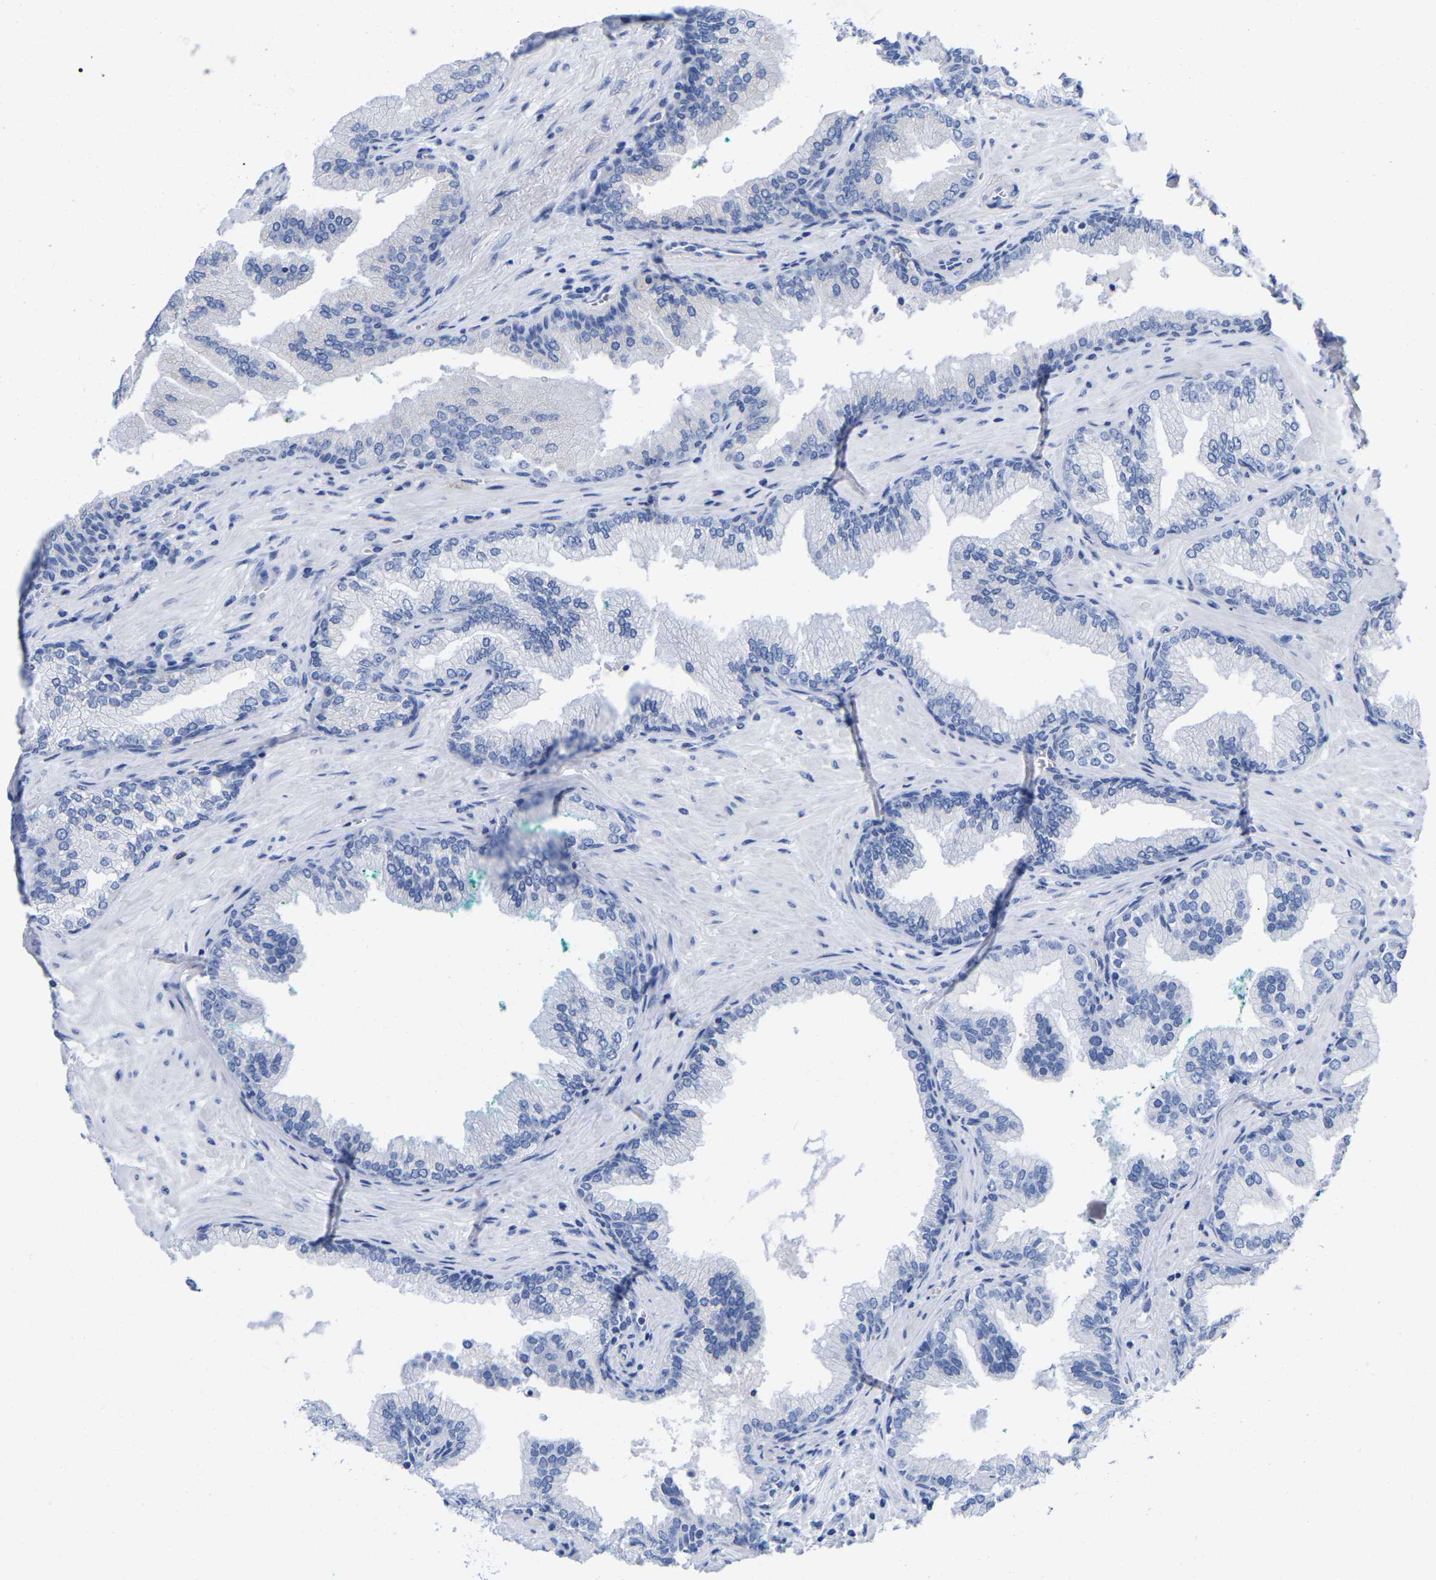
{"staining": {"intensity": "negative", "quantity": "none", "location": "none"}, "tissue": "prostate cancer", "cell_type": "Tumor cells", "image_type": "cancer", "snomed": [{"axis": "morphology", "description": "Adenocarcinoma, High grade"}, {"axis": "topography", "description": "Prostate"}], "caption": "There is no significant staining in tumor cells of prostate adenocarcinoma (high-grade).", "gene": "HAPLN1", "patient": {"sex": "male", "age": 71}}